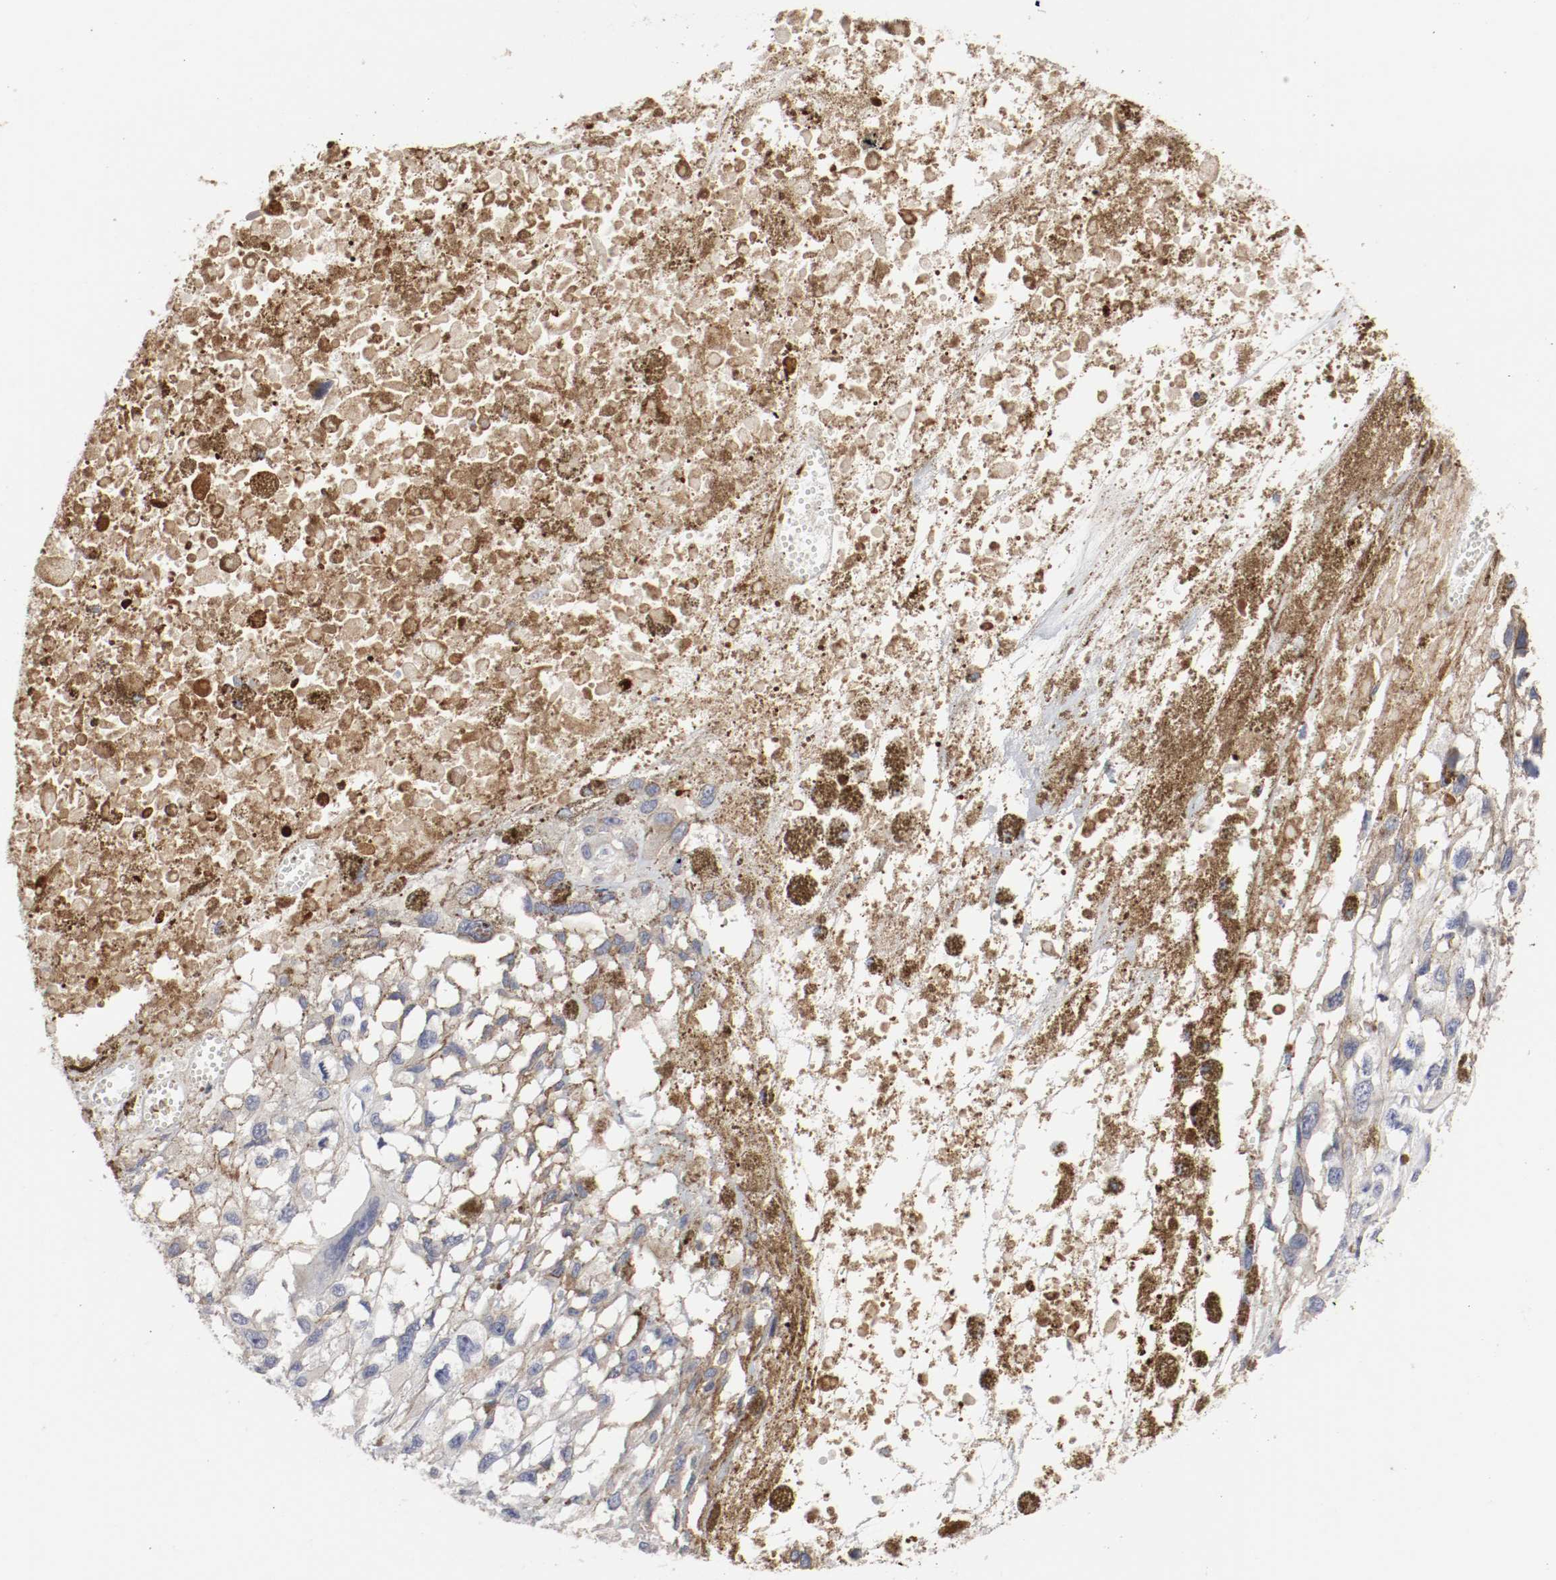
{"staining": {"intensity": "negative", "quantity": "none", "location": "none"}, "tissue": "melanoma", "cell_type": "Tumor cells", "image_type": "cancer", "snomed": [{"axis": "morphology", "description": "Malignant melanoma, Metastatic site"}, {"axis": "topography", "description": "Lymph node"}], "caption": "Immunohistochemistry (IHC) micrograph of neoplastic tissue: malignant melanoma (metastatic site) stained with DAB displays no significant protein expression in tumor cells.", "gene": "KIT", "patient": {"sex": "male", "age": 59}}